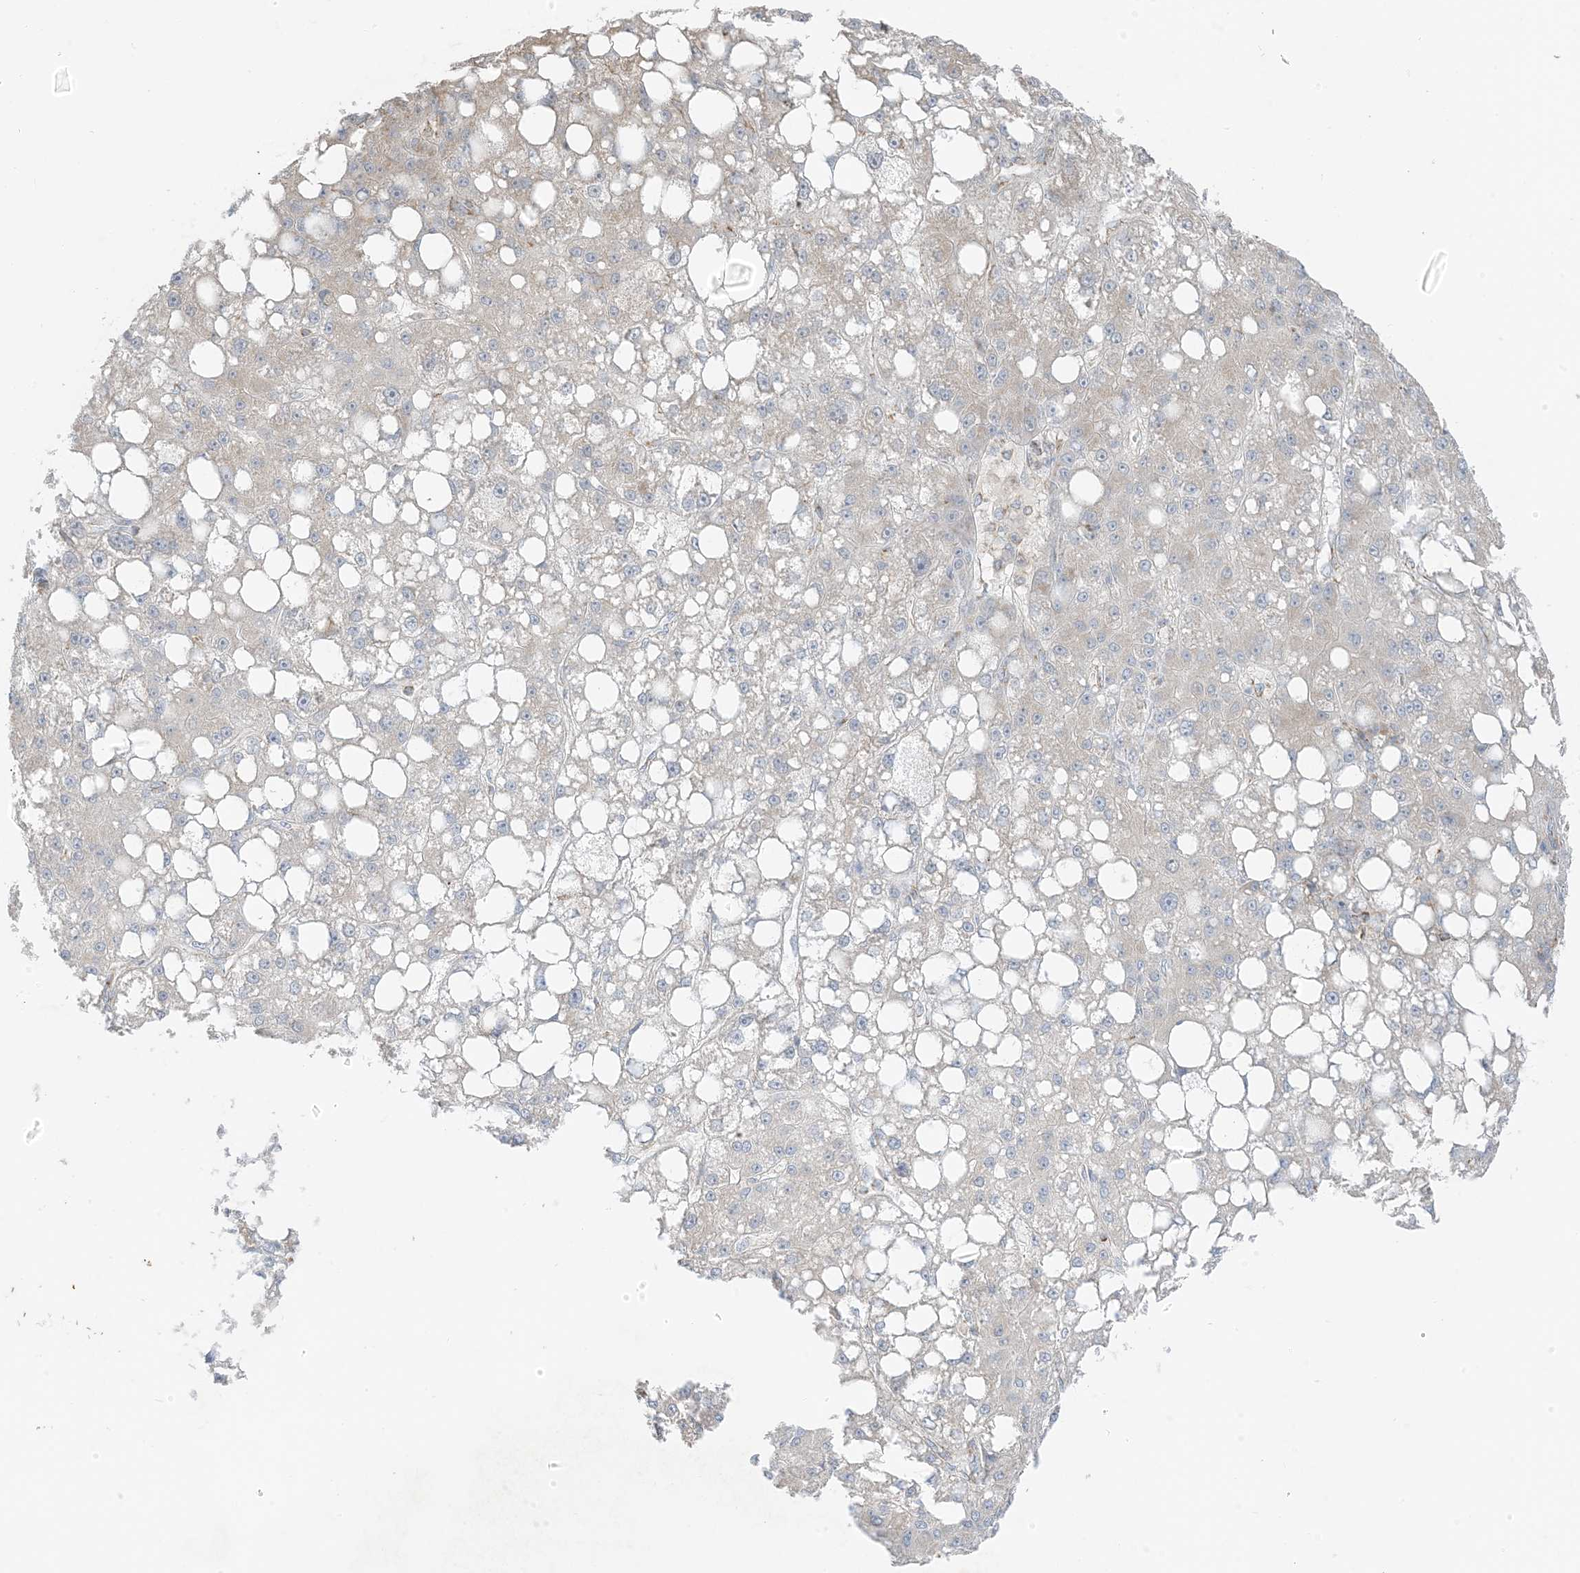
{"staining": {"intensity": "negative", "quantity": "none", "location": "none"}, "tissue": "liver cancer", "cell_type": "Tumor cells", "image_type": "cancer", "snomed": [{"axis": "morphology", "description": "Carcinoma, Hepatocellular, NOS"}, {"axis": "topography", "description": "Liver"}], "caption": "Tumor cells are negative for protein expression in human liver cancer (hepatocellular carcinoma).", "gene": "SLC25A12", "patient": {"sex": "male", "age": 67}}